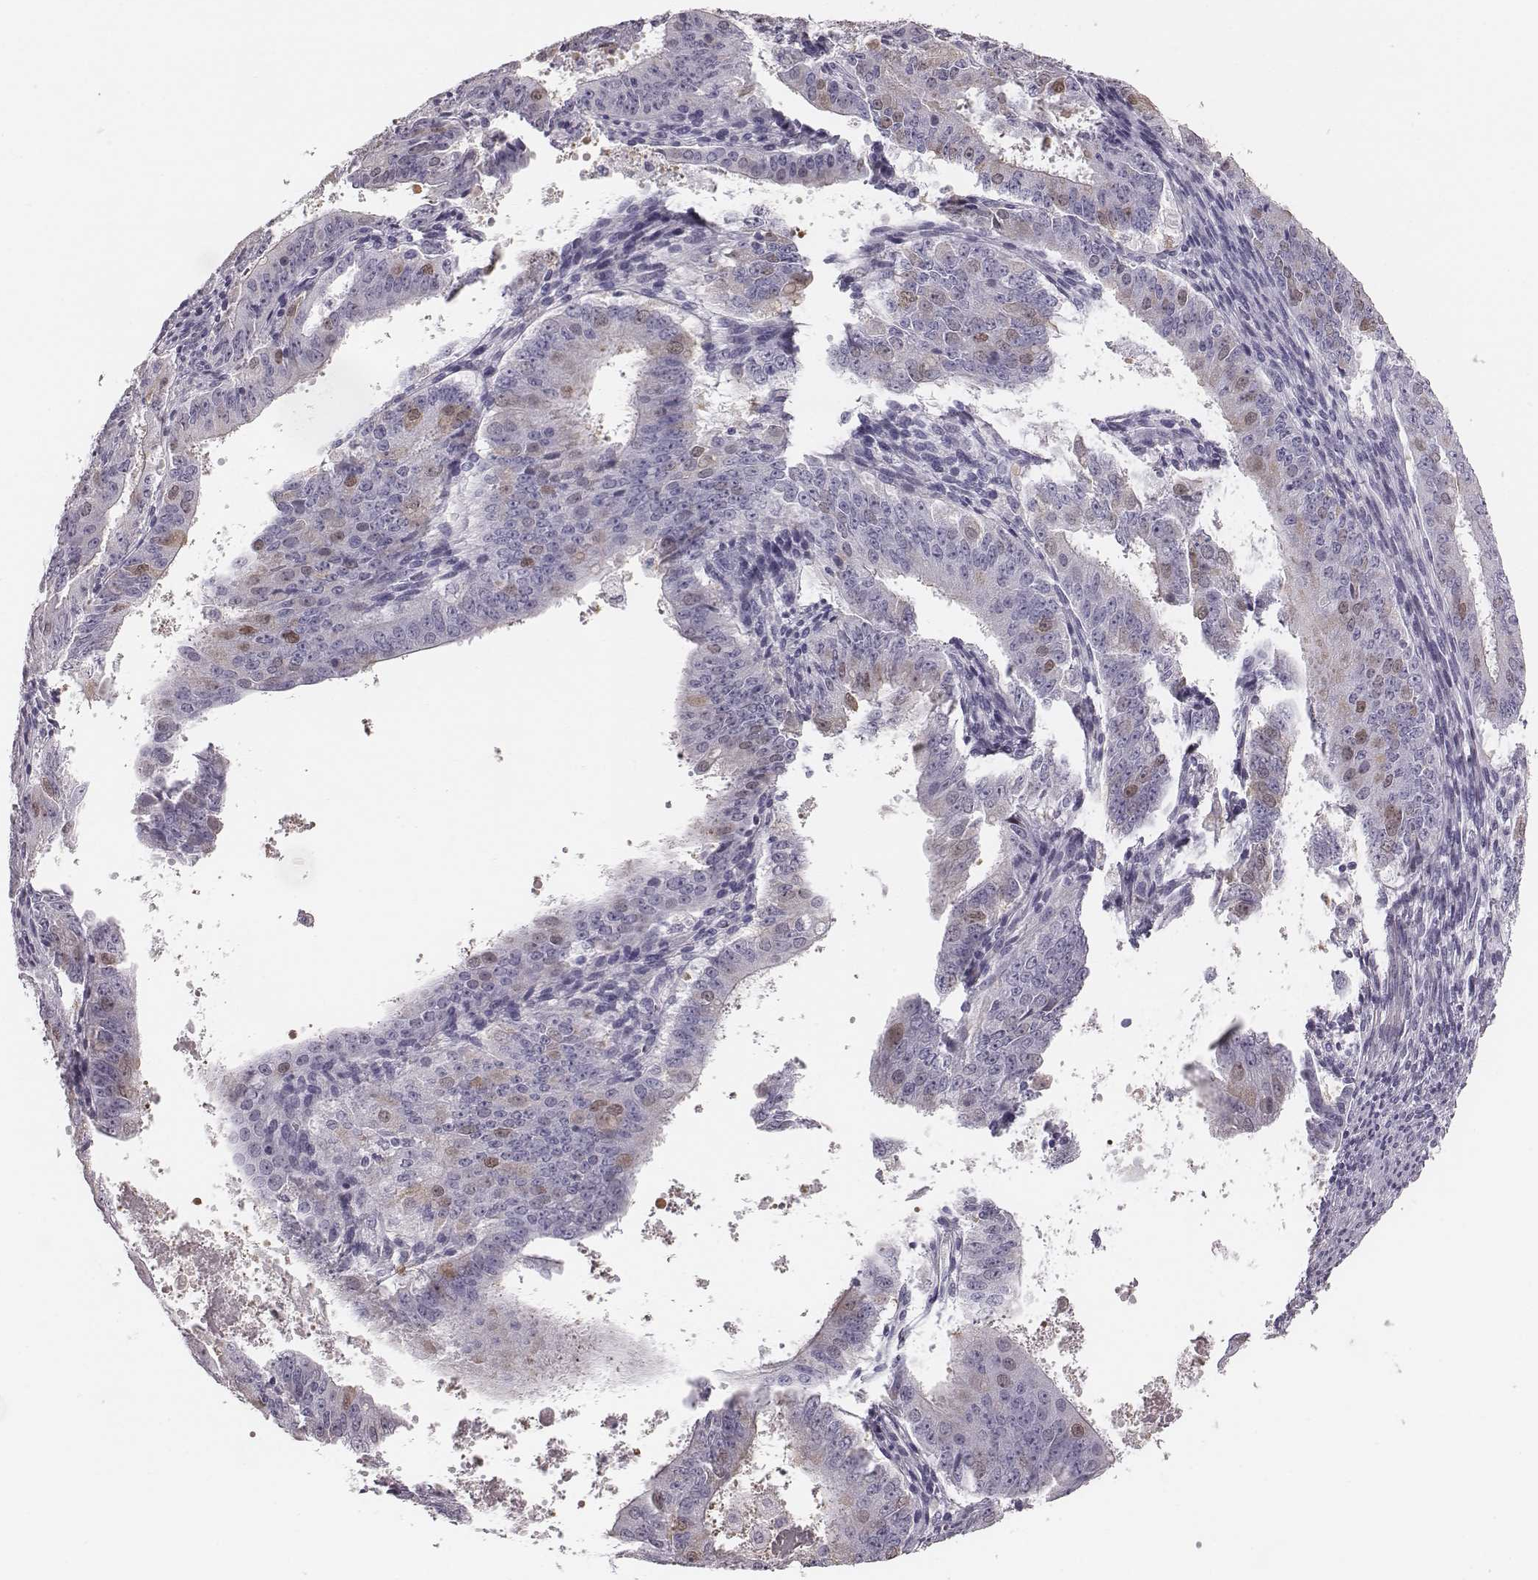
{"staining": {"intensity": "negative", "quantity": "none", "location": "none"}, "tissue": "ovarian cancer", "cell_type": "Tumor cells", "image_type": "cancer", "snomed": [{"axis": "morphology", "description": "Carcinoma, endometroid"}, {"axis": "topography", "description": "Ovary"}], "caption": "This is an immunohistochemistry photomicrograph of human ovarian endometroid carcinoma. There is no positivity in tumor cells.", "gene": "CRISP1", "patient": {"sex": "female", "age": 42}}